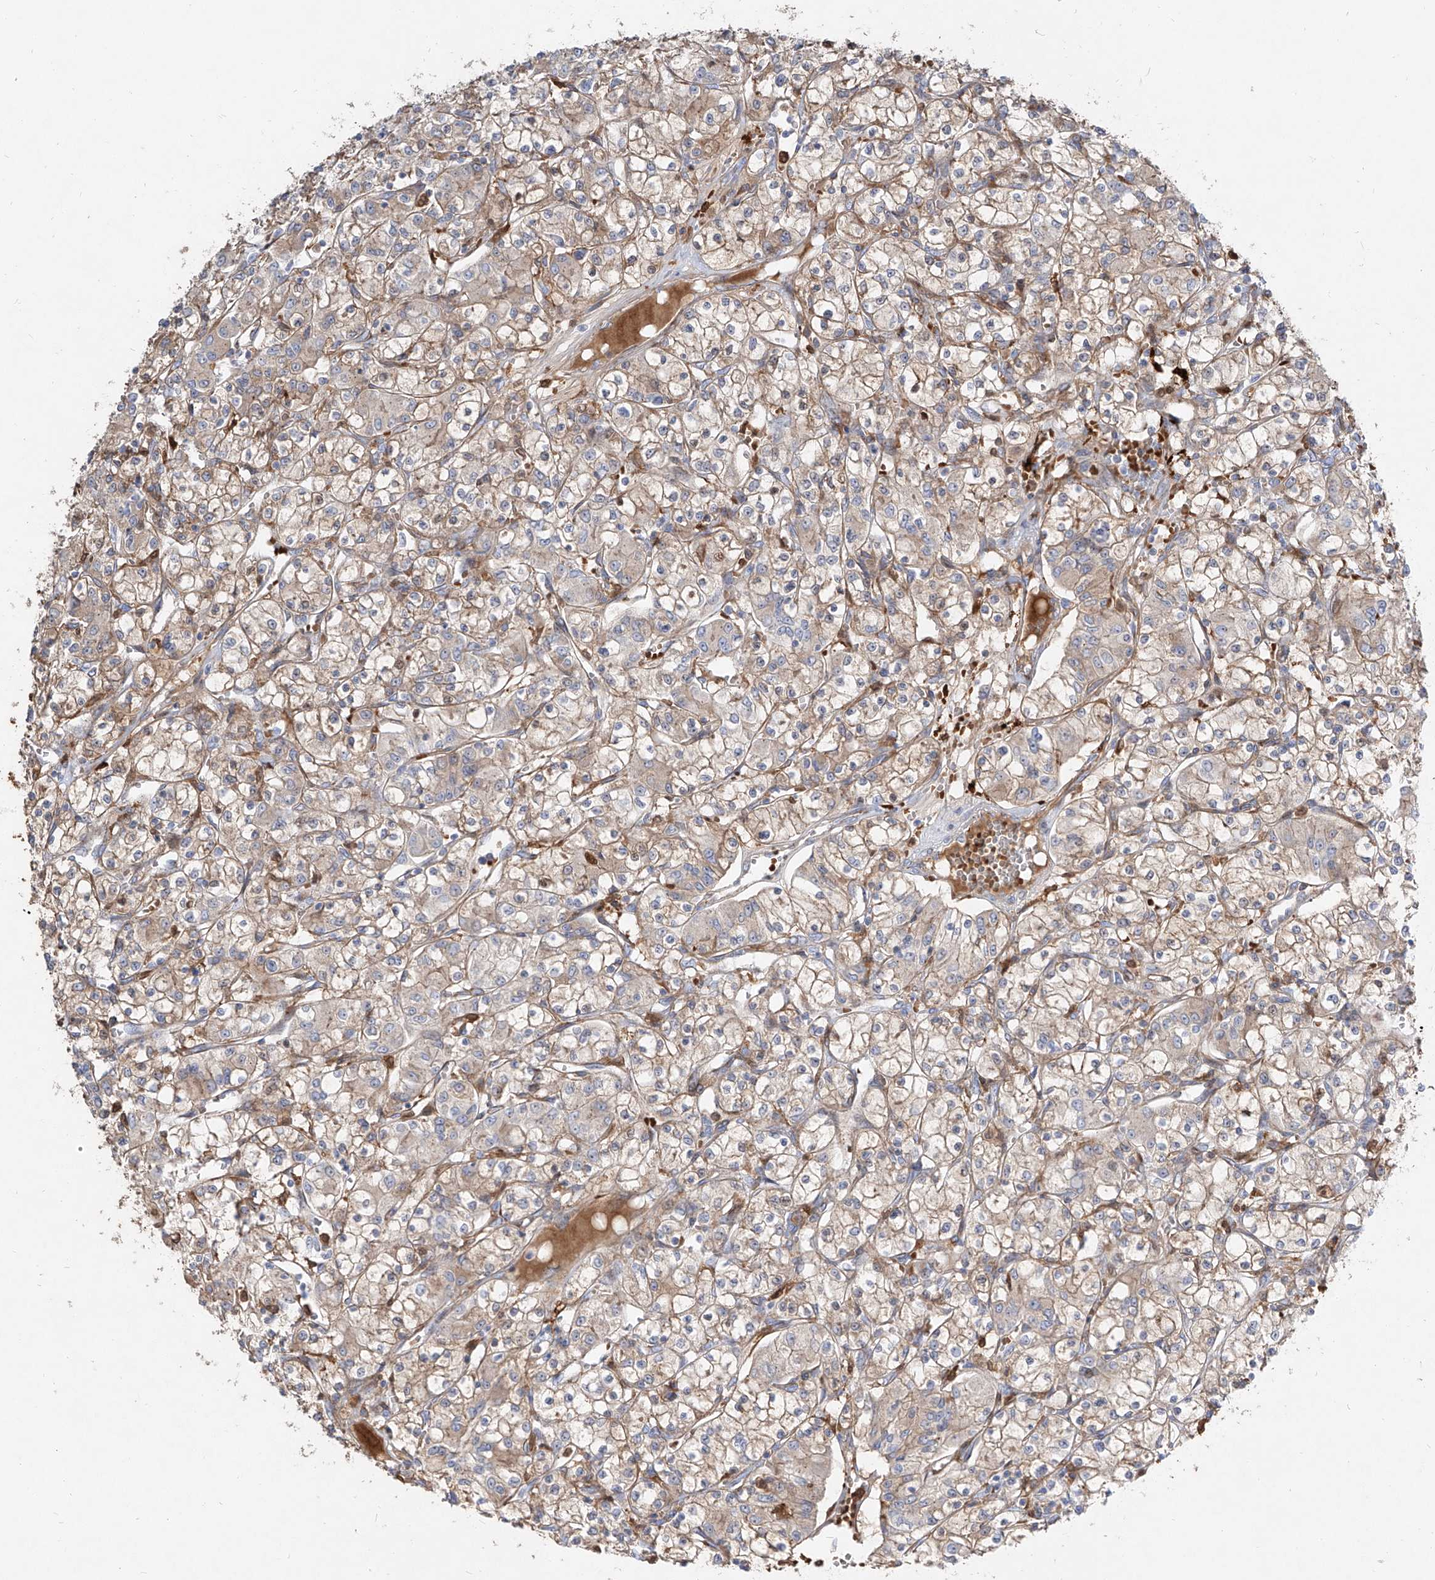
{"staining": {"intensity": "weak", "quantity": "25%-75%", "location": "cytoplasmic/membranous"}, "tissue": "renal cancer", "cell_type": "Tumor cells", "image_type": "cancer", "snomed": [{"axis": "morphology", "description": "Adenocarcinoma, NOS"}, {"axis": "topography", "description": "Kidney"}], "caption": "Brown immunohistochemical staining in human renal cancer (adenocarcinoma) exhibits weak cytoplasmic/membranous positivity in approximately 25%-75% of tumor cells.", "gene": "KYNU", "patient": {"sex": "female", "age": 59}}